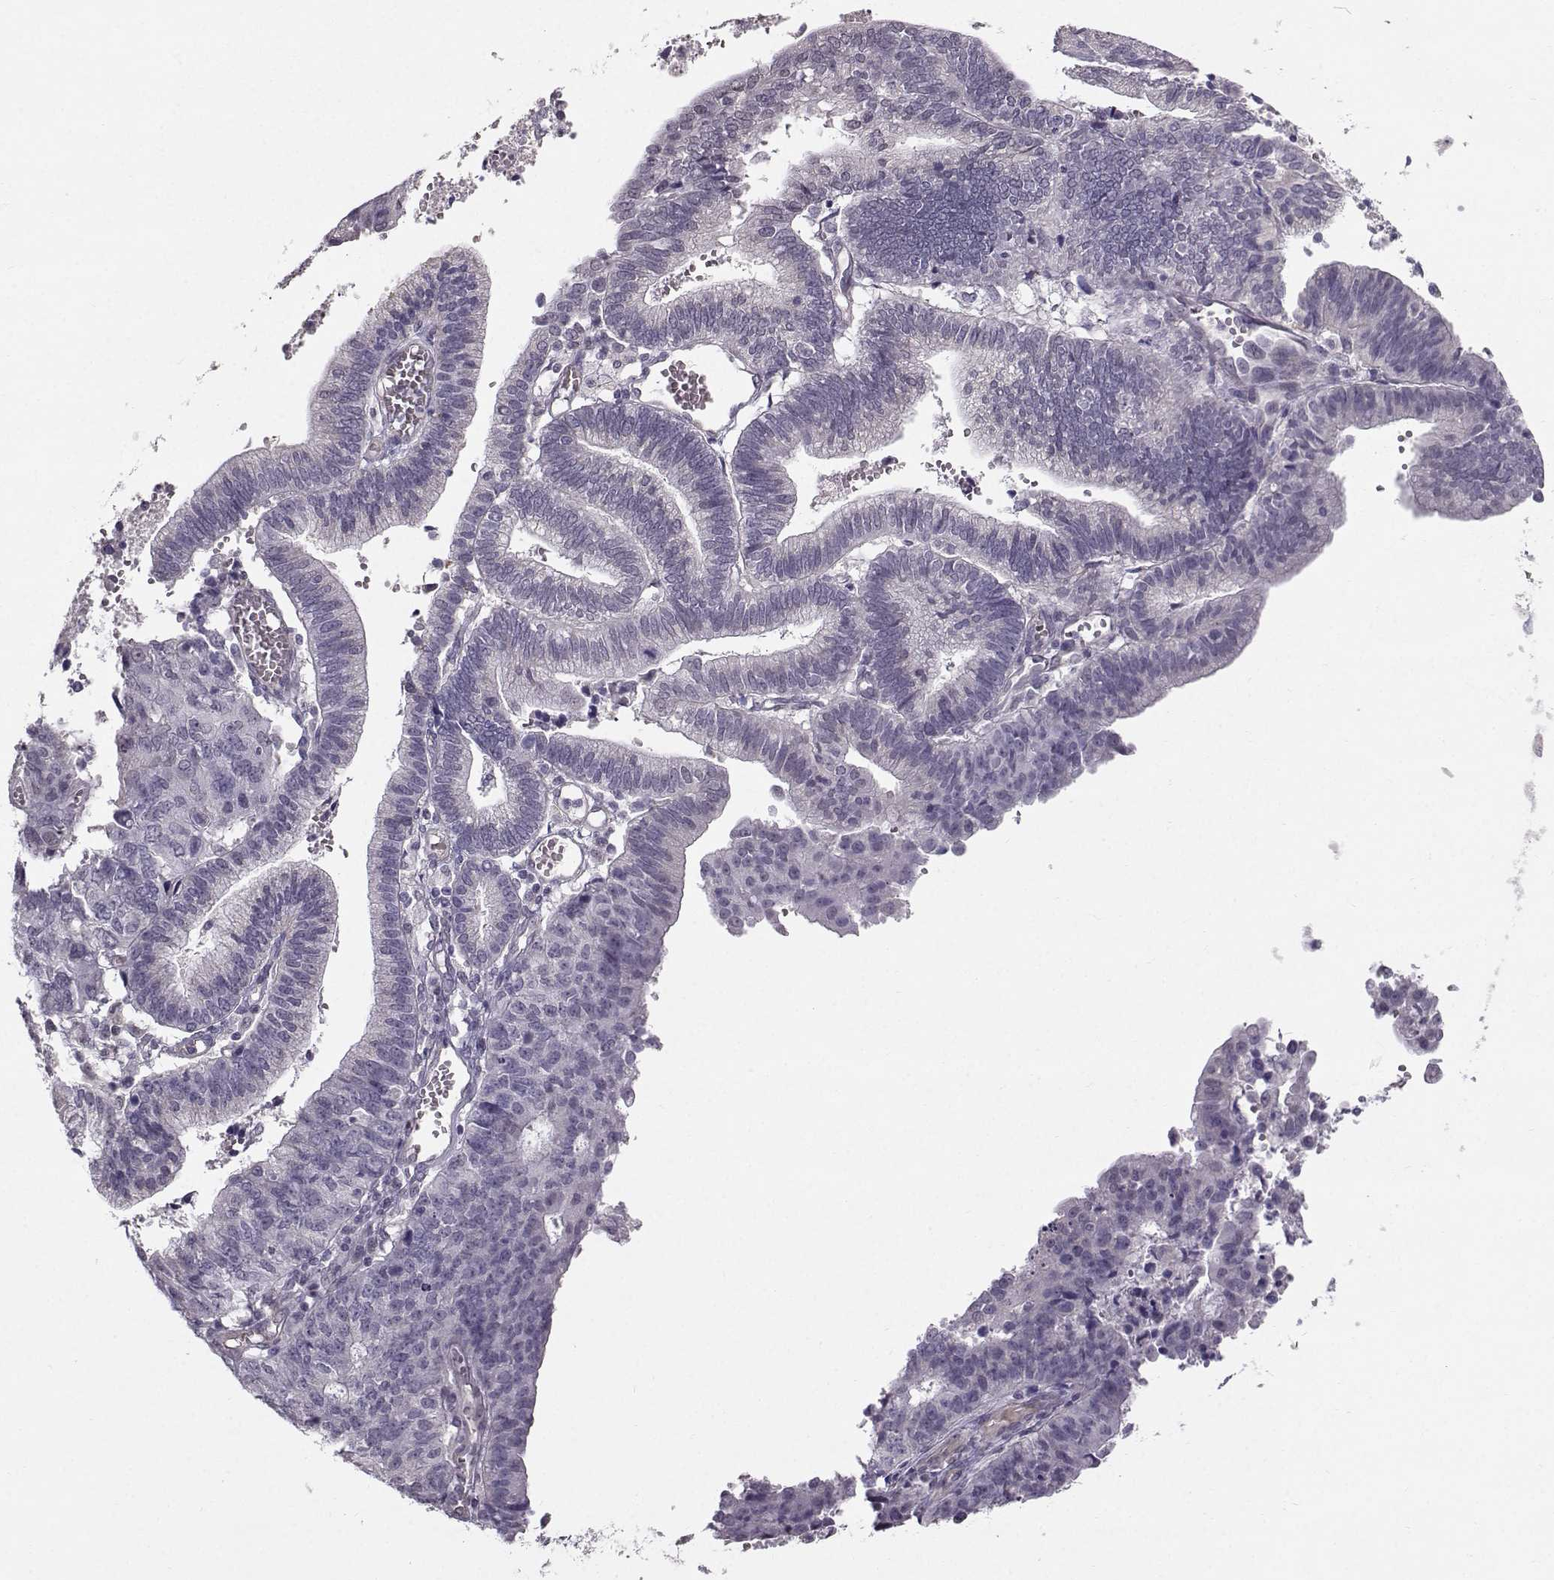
{"staining": {"intensity": "negative", "quantity": "none", "location": "none"}, "tissue": "endometrial cancer", "cell_type": "Tumor cells", "image_type": "cancer", "snomed": [{"axis": "morphology", "description": "Adenocarcinoma, NOS"}, {"axis": "topography", "description": "Endometrium"}], "caption": "The photomicrograph displays no staining of tumor cells in adenocarcinoma (endometrial).", "gene": "TSPYL5", "patient": {"sex": "female", "age": 82}}